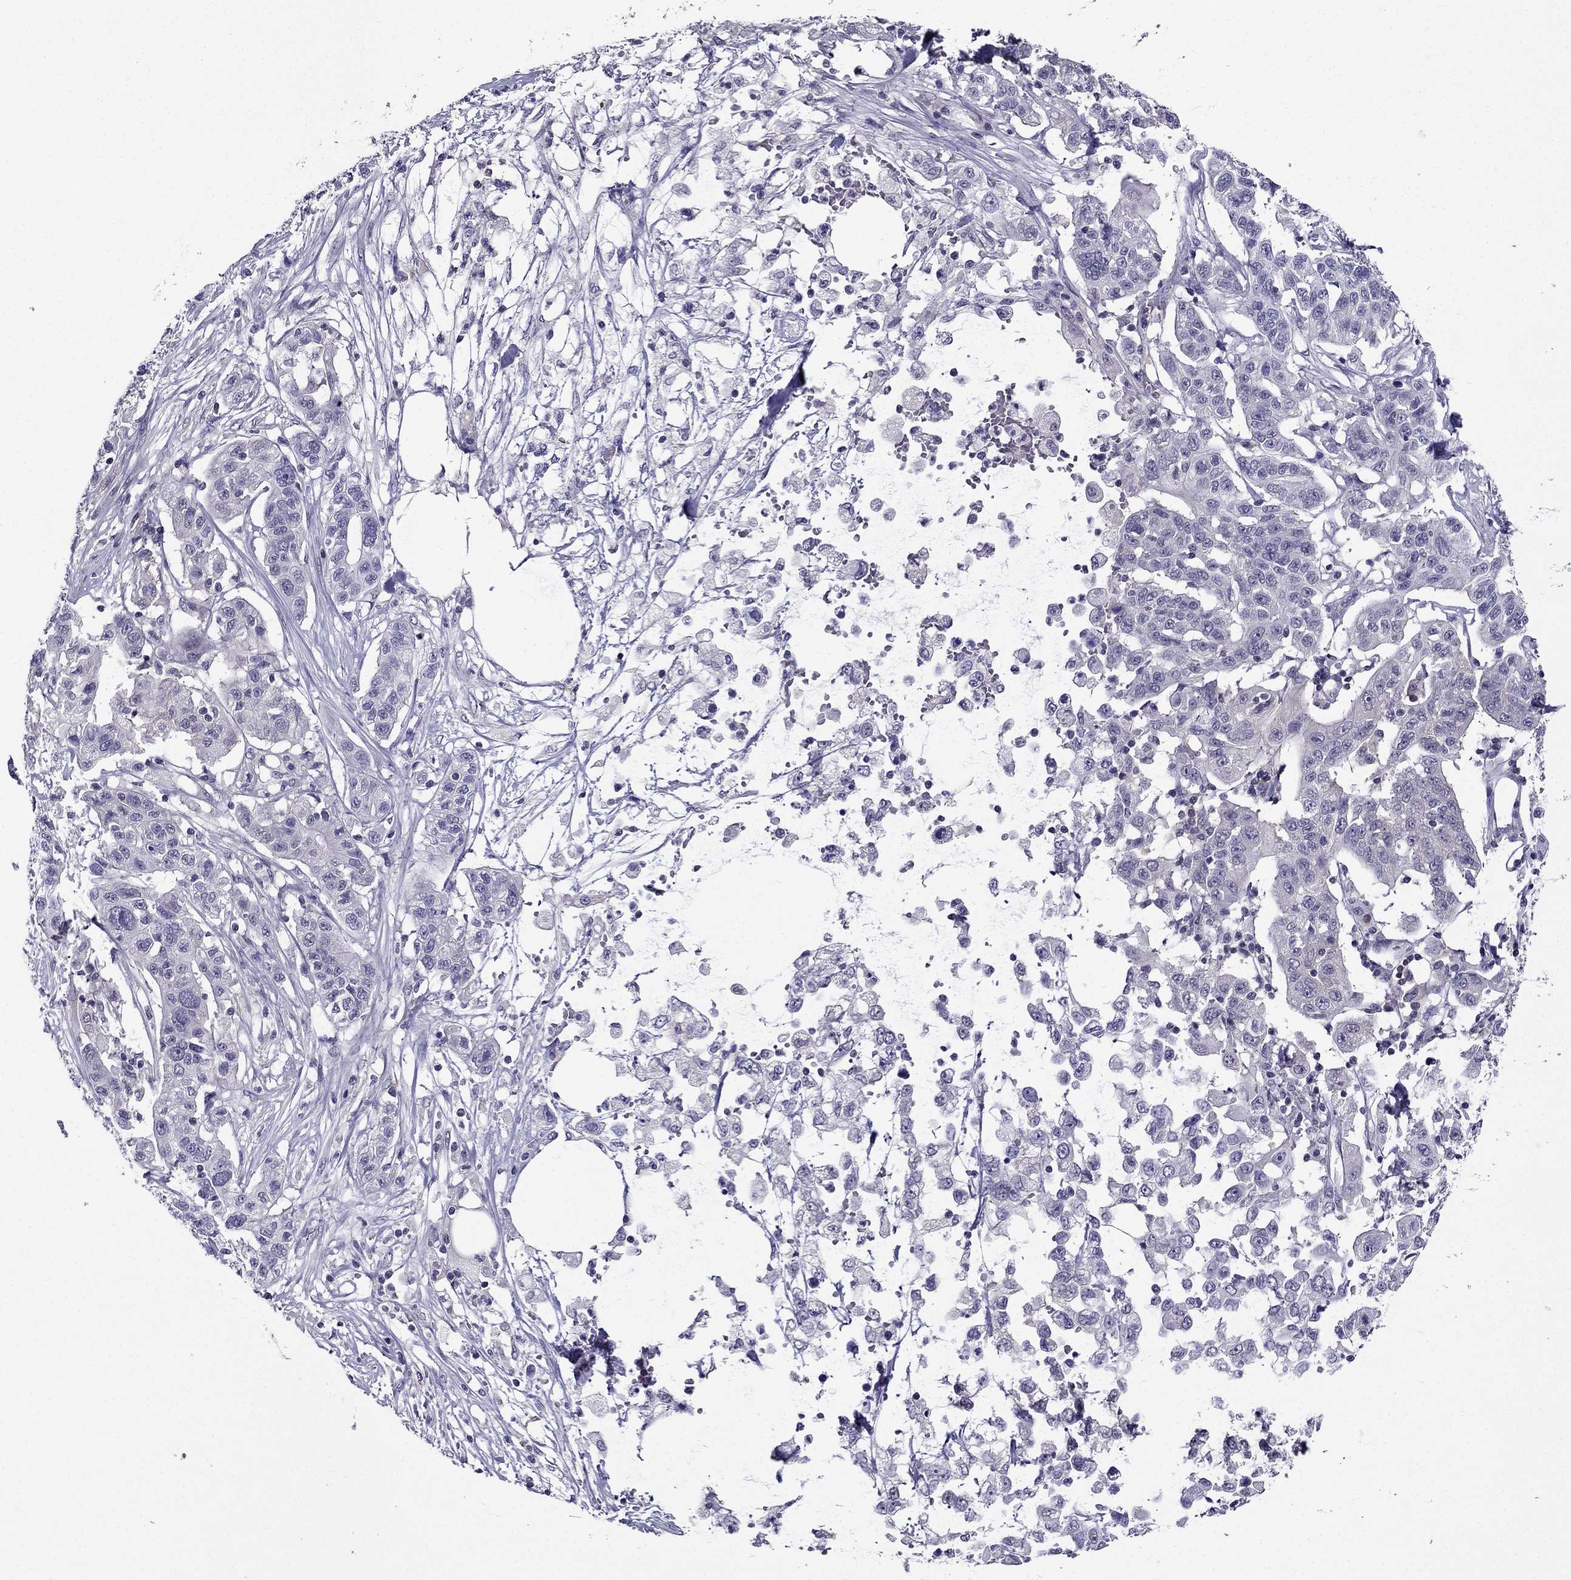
{"staining": {"intensity": "negative", "quantity": "none", "location": "none"}, "tissue": "liver cancer", "cell_type": "Tumor cells", "image_type": "cancer", "snomed": [{"axis": "morphology", "description": "Adenocarcinoma, NOS"}, {"axis": "morphology", "description": "Cholangiocarcinoma"}, {"axis": "topography", "description": "Liver"}], "caption": "Immunohistochemical staining of cholangiocarcinoma (liver) demonstrates no significant positivity in tumor cells.", "gene": "AAK1", "patient": {"sex": "male", "age": 64}}